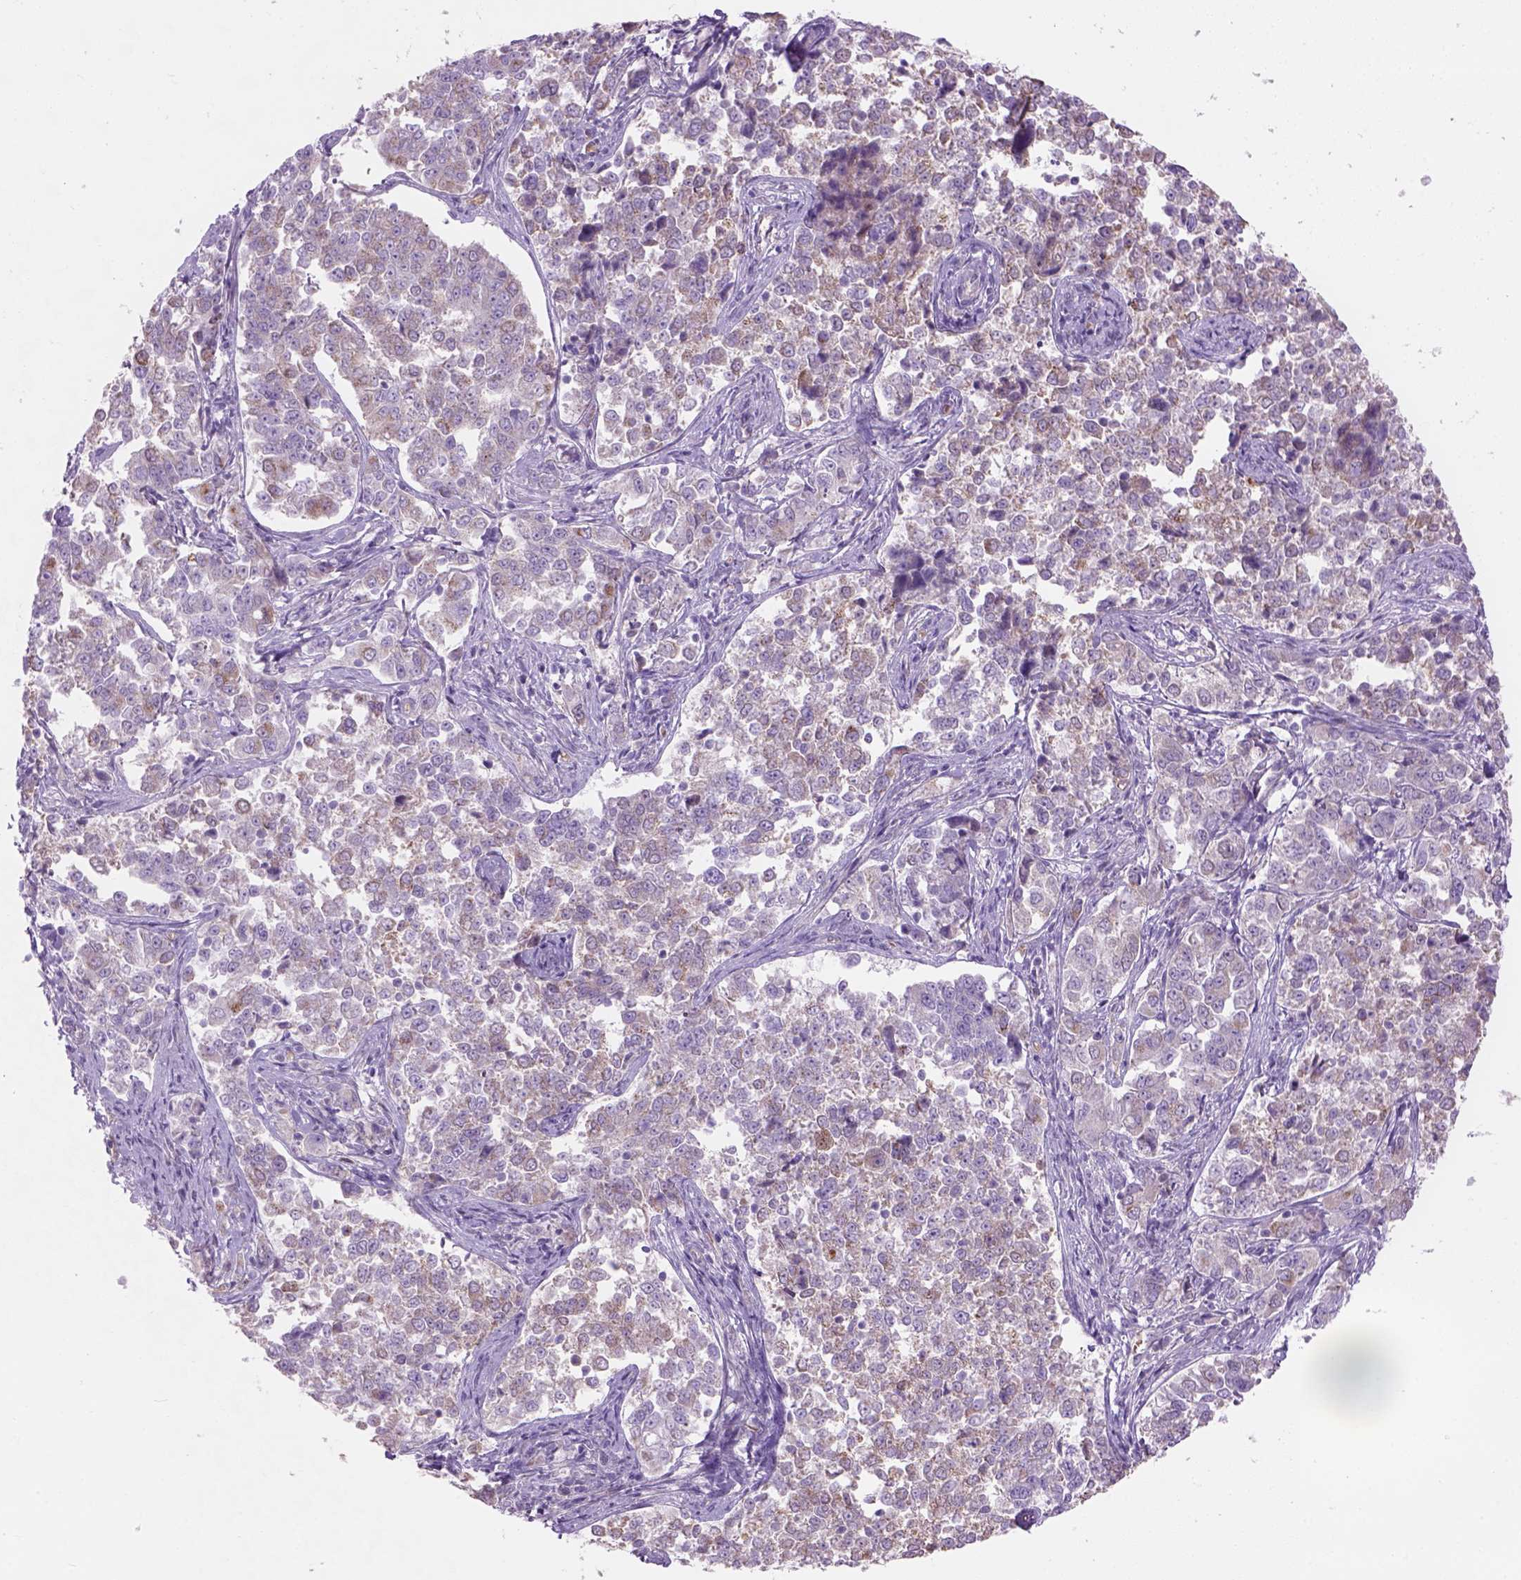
{"staining": {"intensity": "weak", "quantity": ">75%", "location": "cytoplasmic/membranous"}, "tissue": "endometrial cancer", "cell_type": "Tumor cells", "image_type": "cancer", "snomed": [{"axis": "morphology", "description": "Adenocarcinoma, NOS"}, {"axis": "topography", "description": "Endometrium"}], "caption": "This is an image of immunohistochemistry (IHC) staining of endometrial adenocarcinoma, which shows weak positivity in the cytoplasmic/membranous of tumor cells.", "gene": "CD84", "patient": {"sex": "female", "age": 43}}